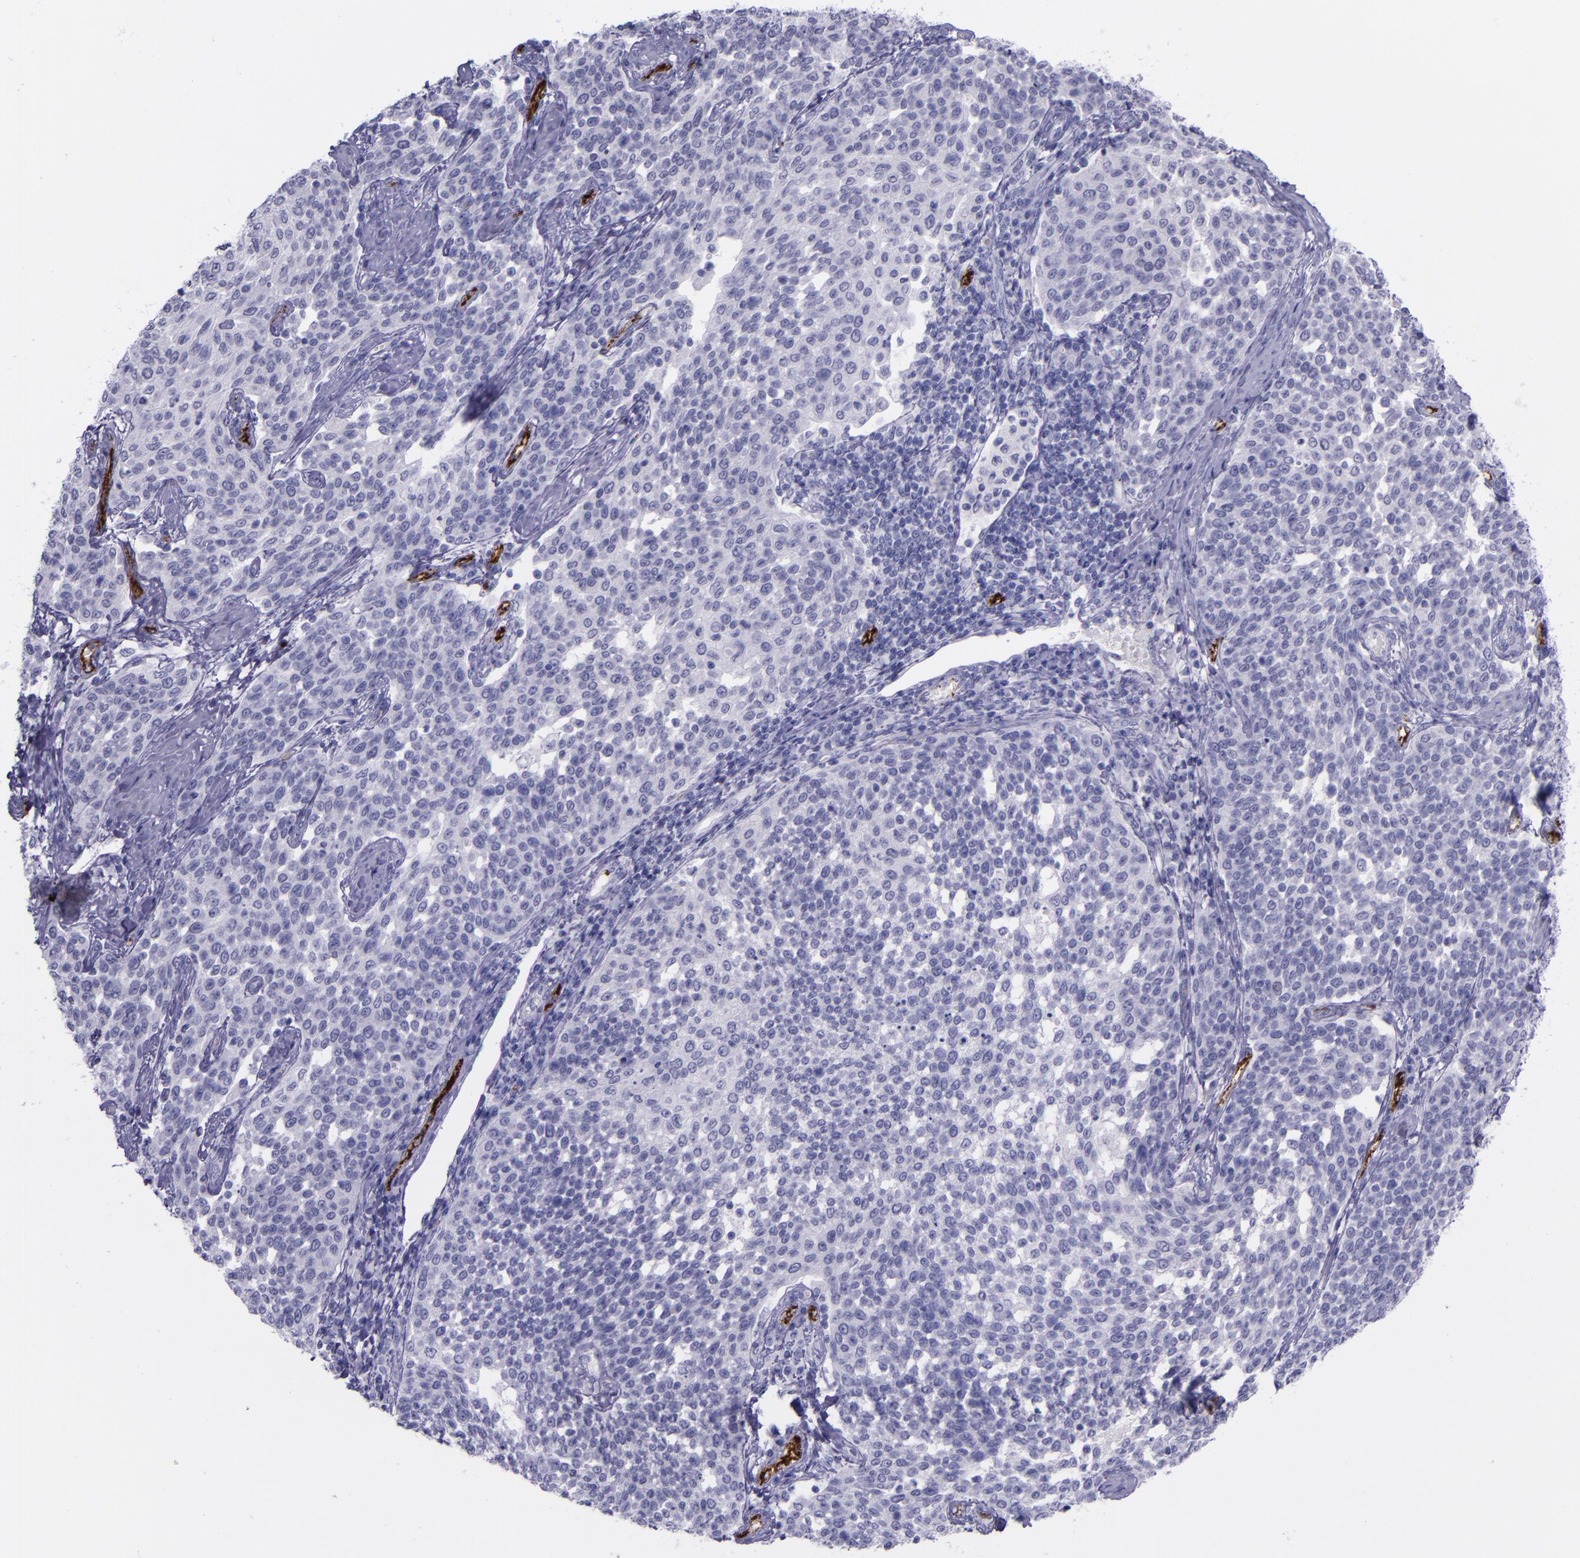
{"staining": {"intensity": "negative", "quantity": "none", "location": "none"}, "tissue": "cervical cancer", "cell_type": "Tumor cells", "image_type": "cancer", "snomed": [{"axis": "morphology", "description": "Squamous cell carcinoma, NOS"}, {"axis": "topography", "description": "Cervix"}], "caption": "Cervical cancer (squamous cell carcinoma) was stained to show a protein in brown. There is no significant expression in tumor cells.", "gene": "SELE", "patient": {"sex": "female", "age": 34}}